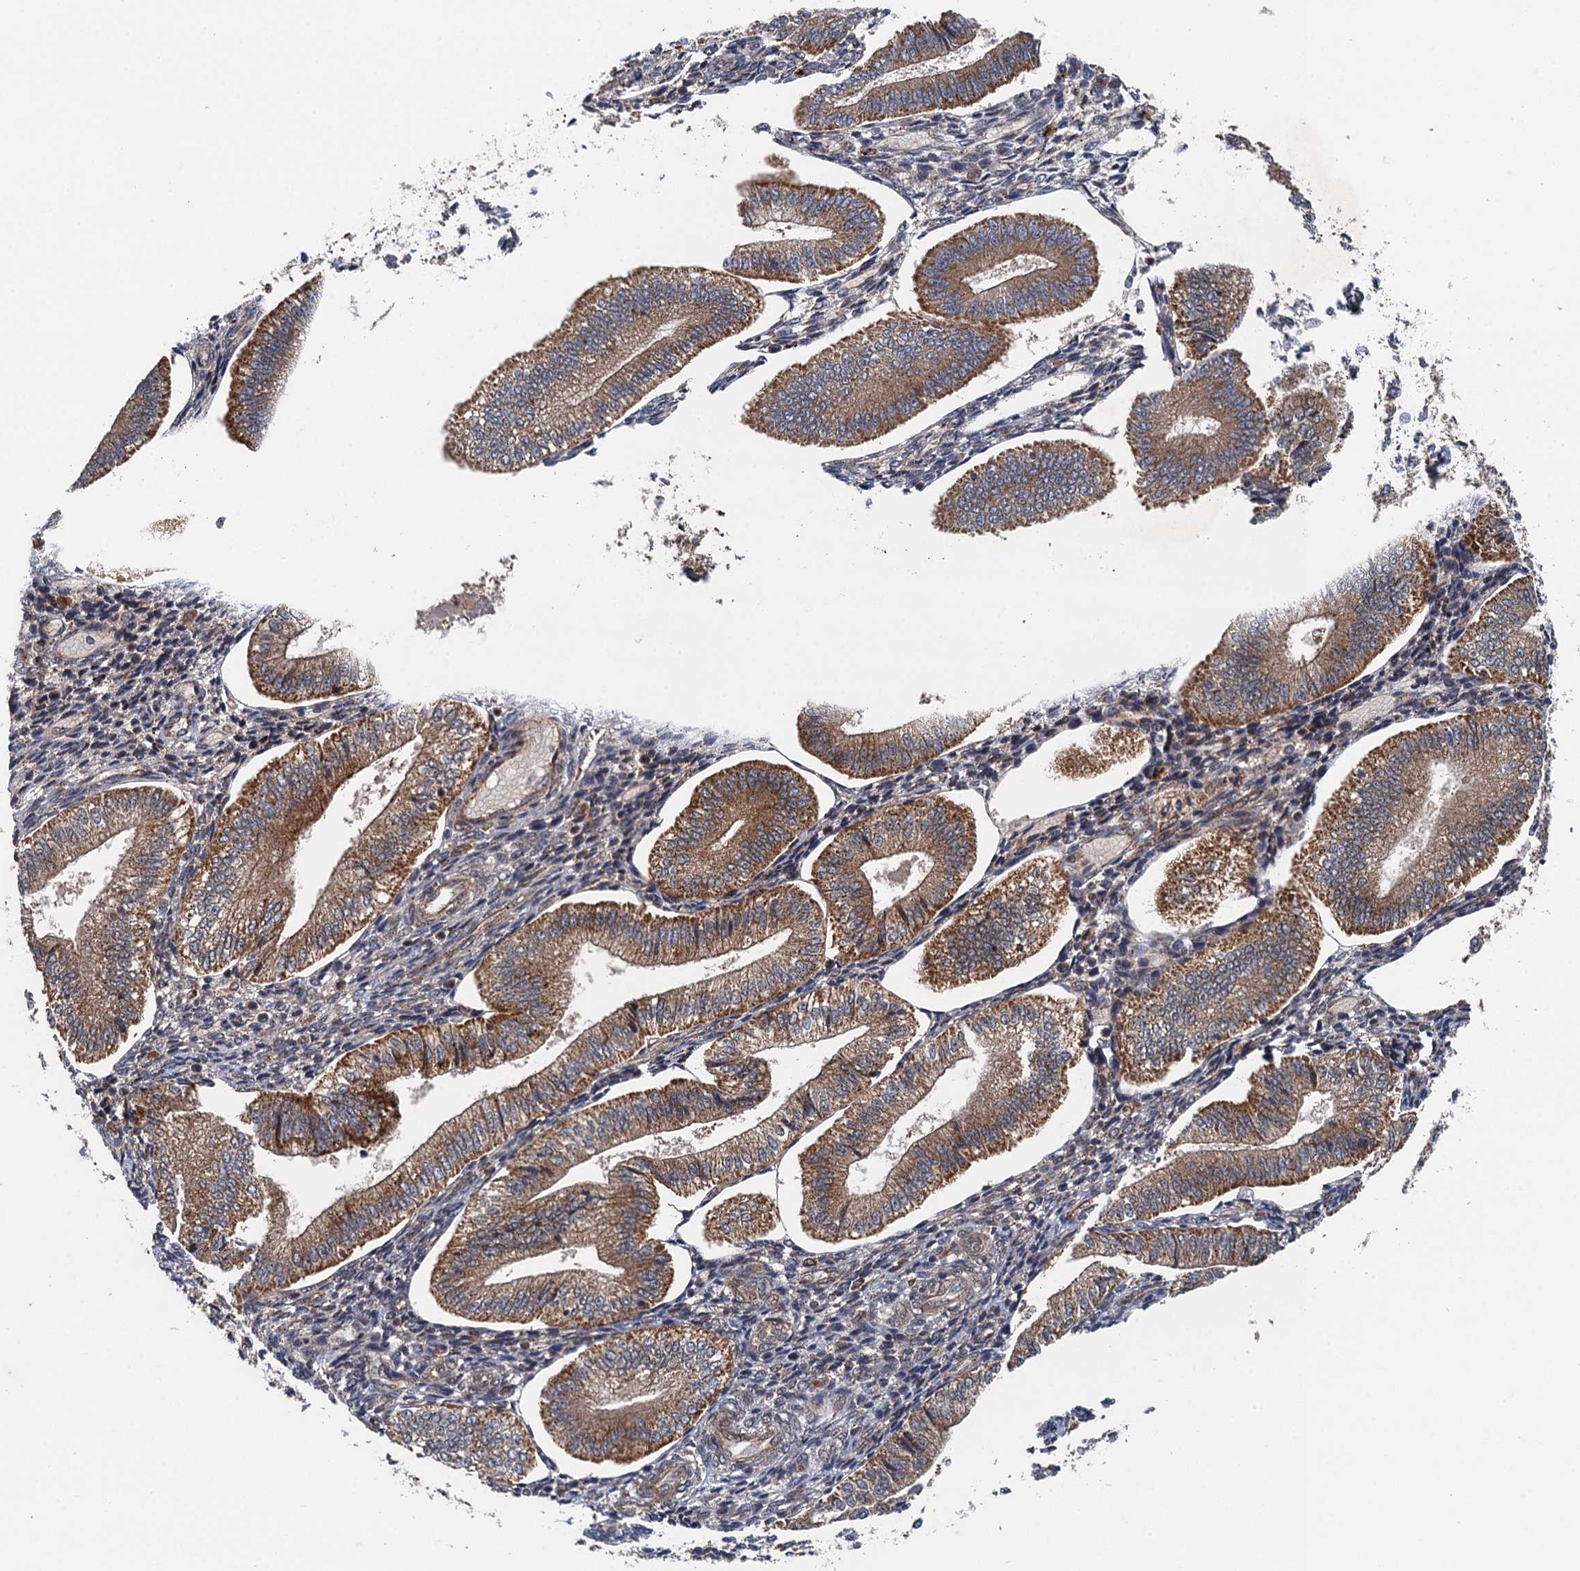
{"staining": {"intensity": "weak", "quantity": "<25%", "location": "cytoplasmic/membranous"}, "tissue": "endometrium", "cell_type": "Cells in endometrial stroma", "image_type": "normal", "snomed": [{"axis": "morphology", "description": "Normal tissue, NOS"}, {"axis": "topography", "description": "Endometrium"}], "caption": "An immunohistochemistry (IHC) photomicrograph of normal endometrium is shown. There is no staining in cells in endometrial stroma of endometrium.", "gene": "NLRP10", "patient": {"sex": "female", "age": 34}}